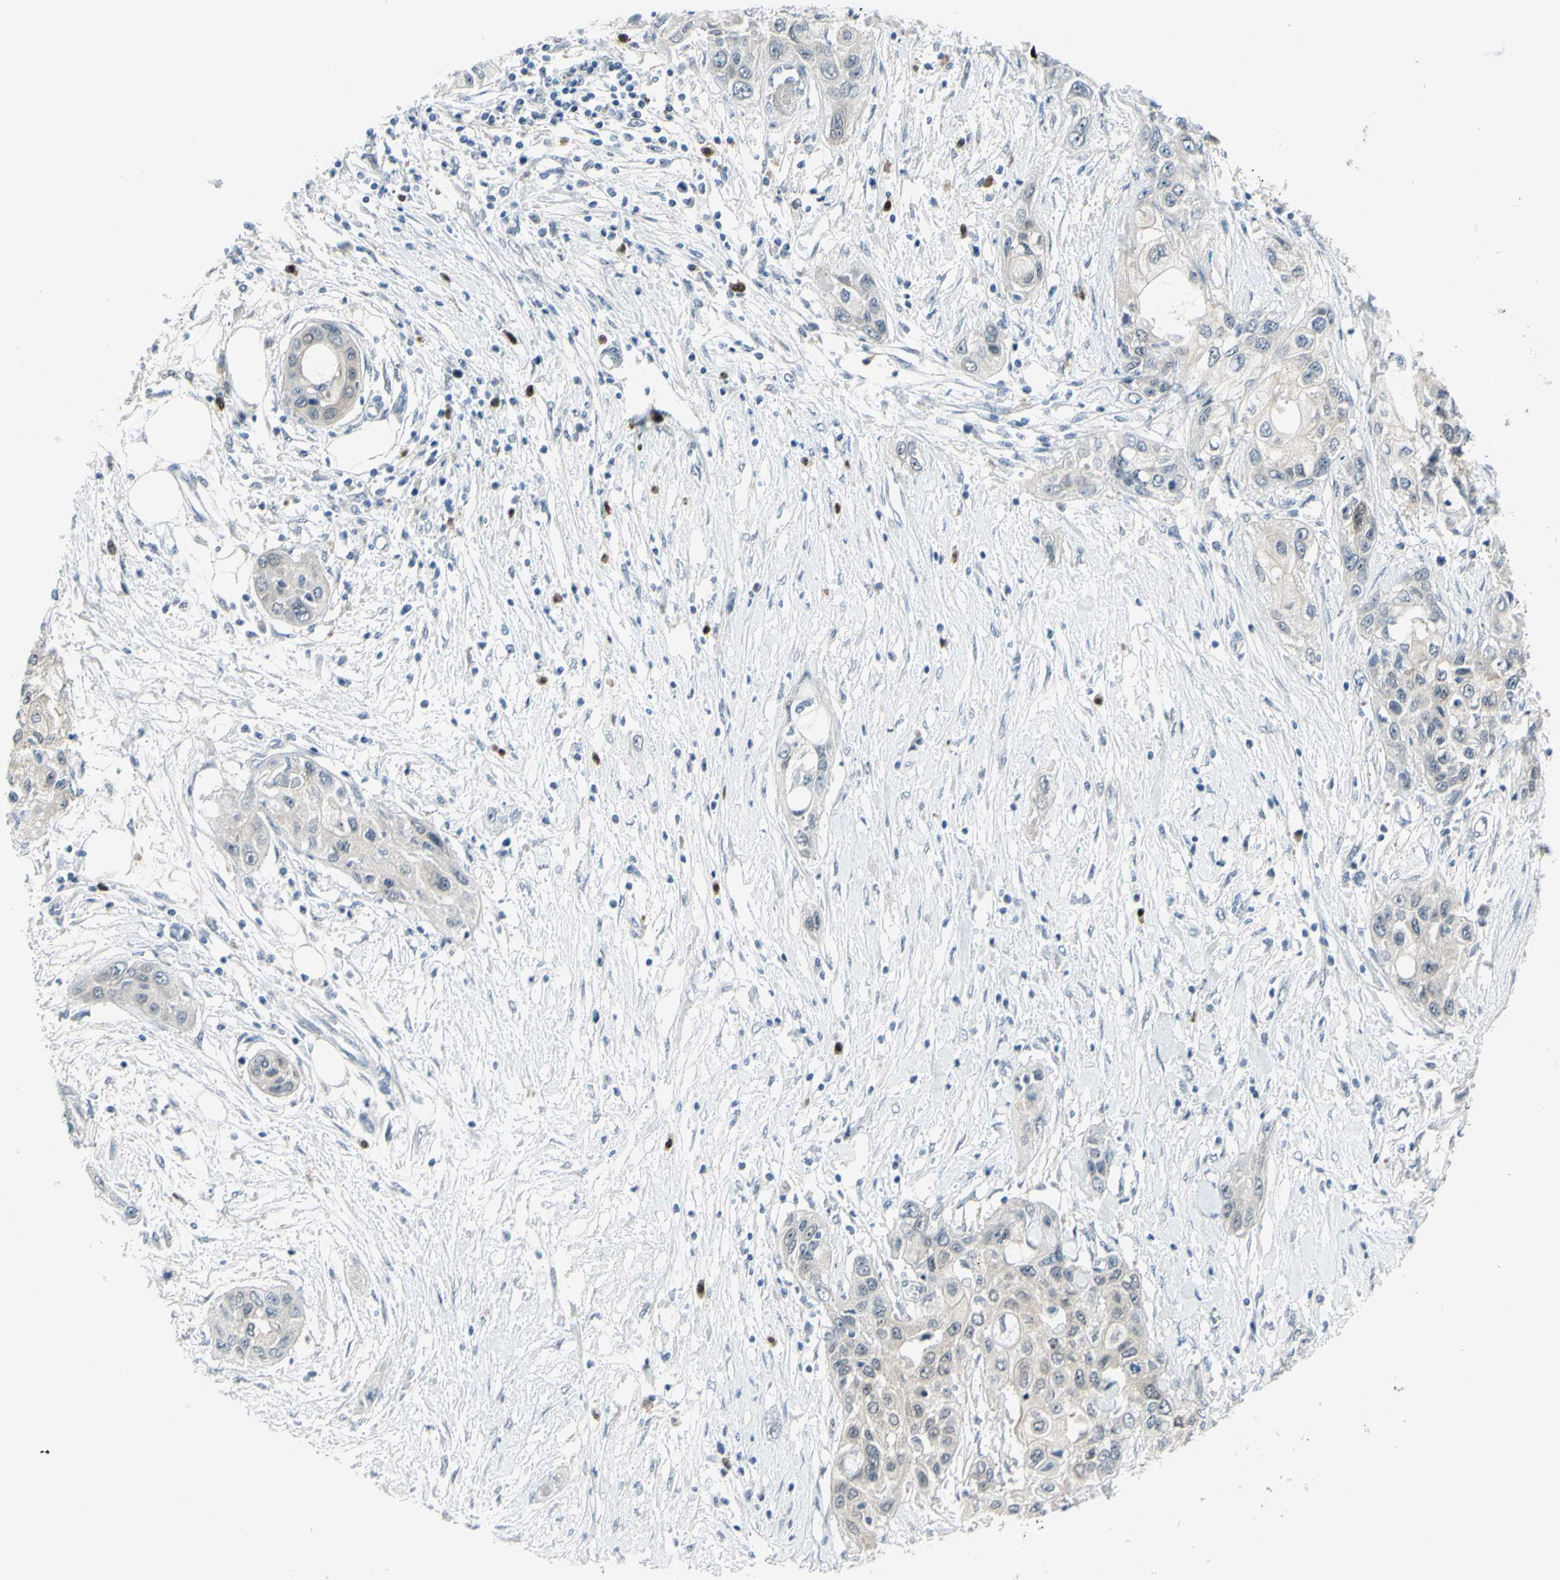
{"staining": {"intensity": "weak", "quantity": "25%-75%", "location": "cytoplasmic/membranous"}, "tissue": "pancreatic cancer", "cell_type": "Tumor cells", "image_type": "cancer", "snomed": [{"axis": "morphology", "description": "Adenocarcinoma, NOS"}, {"axis": "topography", "description": "Pancreas"}], "caption": "Immunohistochemistry (IHC) of pancreatic adenocarcinoma exhibits low levels of weak cytoplasmic/membranous positivity in about 25%-75% of tumor cells. The protein of interest is shown in brown color, while the nuclei are stained blue.", "gene": "ETNK1", "patient": {"sex": "female", "age": 70}}